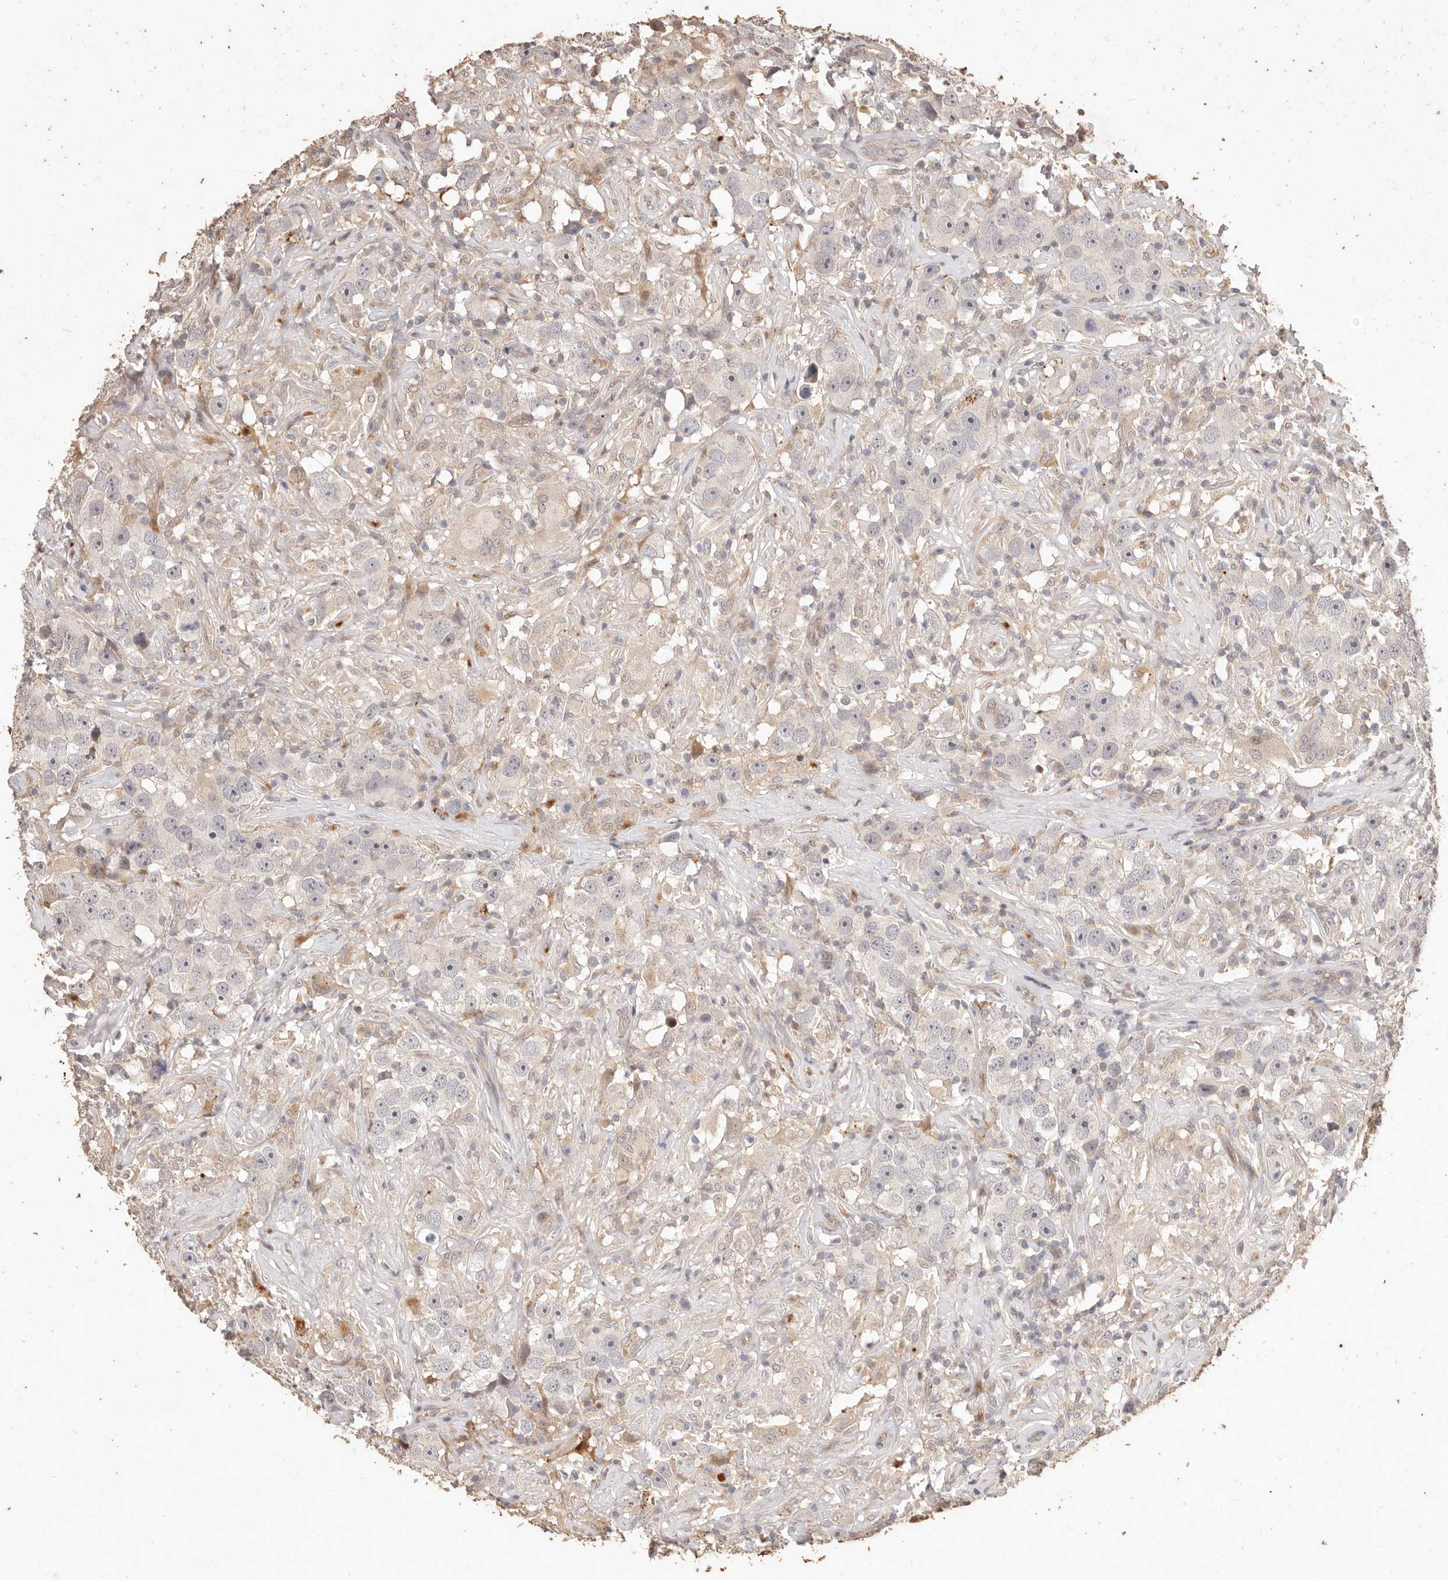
{"staining": {"intensity": "negative", "quantity": "none", "location": "none"}, "tissue": "testis cancer", "cell_type": "Tumor cells", "image_type": "cancer", "snomed": [{"axis": "morphology", "description": "Seminoma, NOS"}, {"axis": "topography", "description": "Testis"}], "caption": "A high-resolution histopathology image shows IHC staining of seminoma (testis), which reveals no significant positivity in tumor cells.", "gene": "KIF9", "patient": {"sex": "male", "age": 49}}